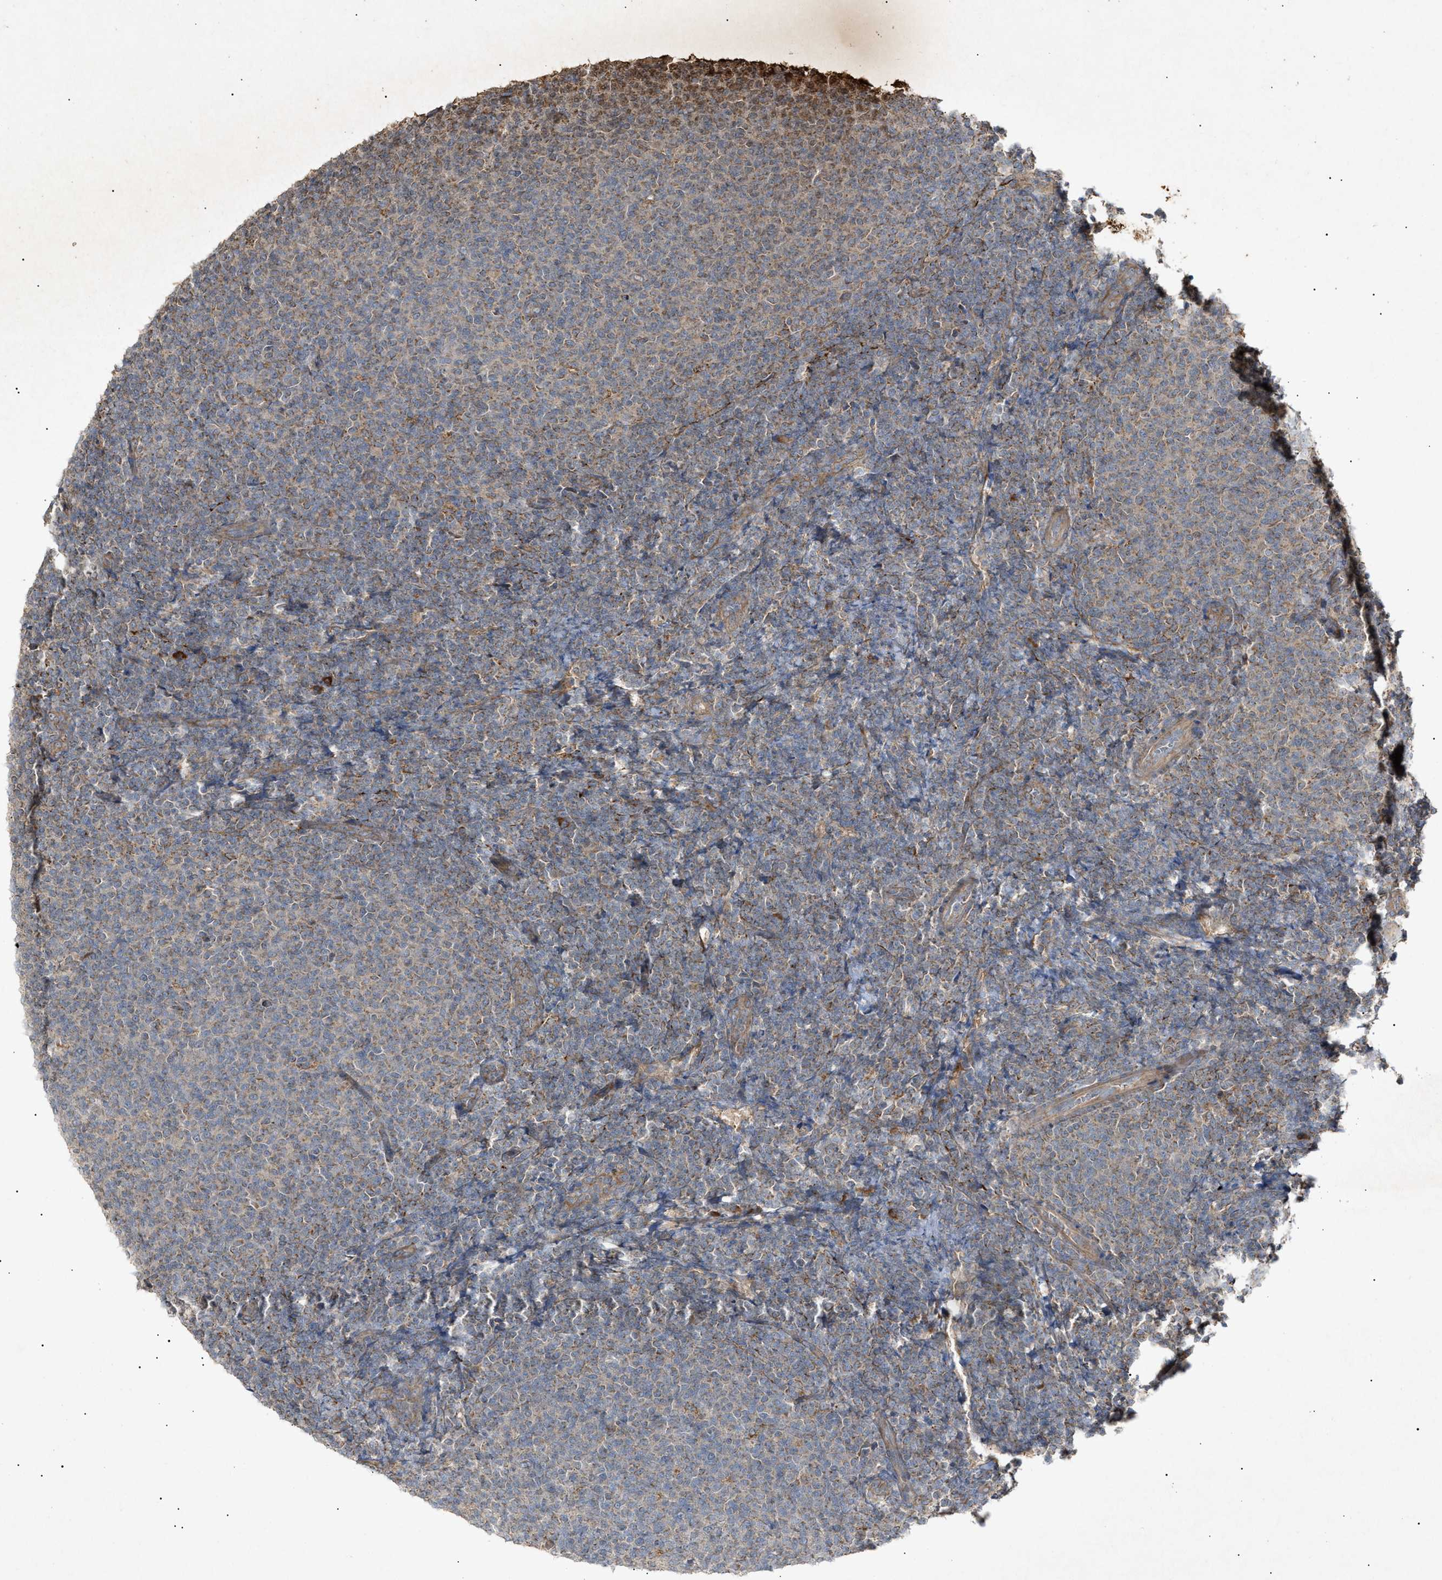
{"staining": {"intensity": "moderate", "quantity": "25%-75%", "location": "cytoplasmic/membranous"}, "tissue": "lymphoma", "cell_type": "Tumor cells", "image_type": "cancer", "snomed": [{"axis": "morphology", "description": "Malignant lymphoma, non-Hodgkin's type, Low grade"}, {"axis": "topography", "description": "Lymph node"}], "caption": "This micrograph demonstrates immunohistochemistry (IHC) staining of human malignant lymphoma, non-Hodgkin's type (low-grade), with medium moderate cytoplasmic/membranous expression in about 25%-75% of tumor cells.", "gene": "MTCH1", "patient": {"sex": "male", "age": 66}}